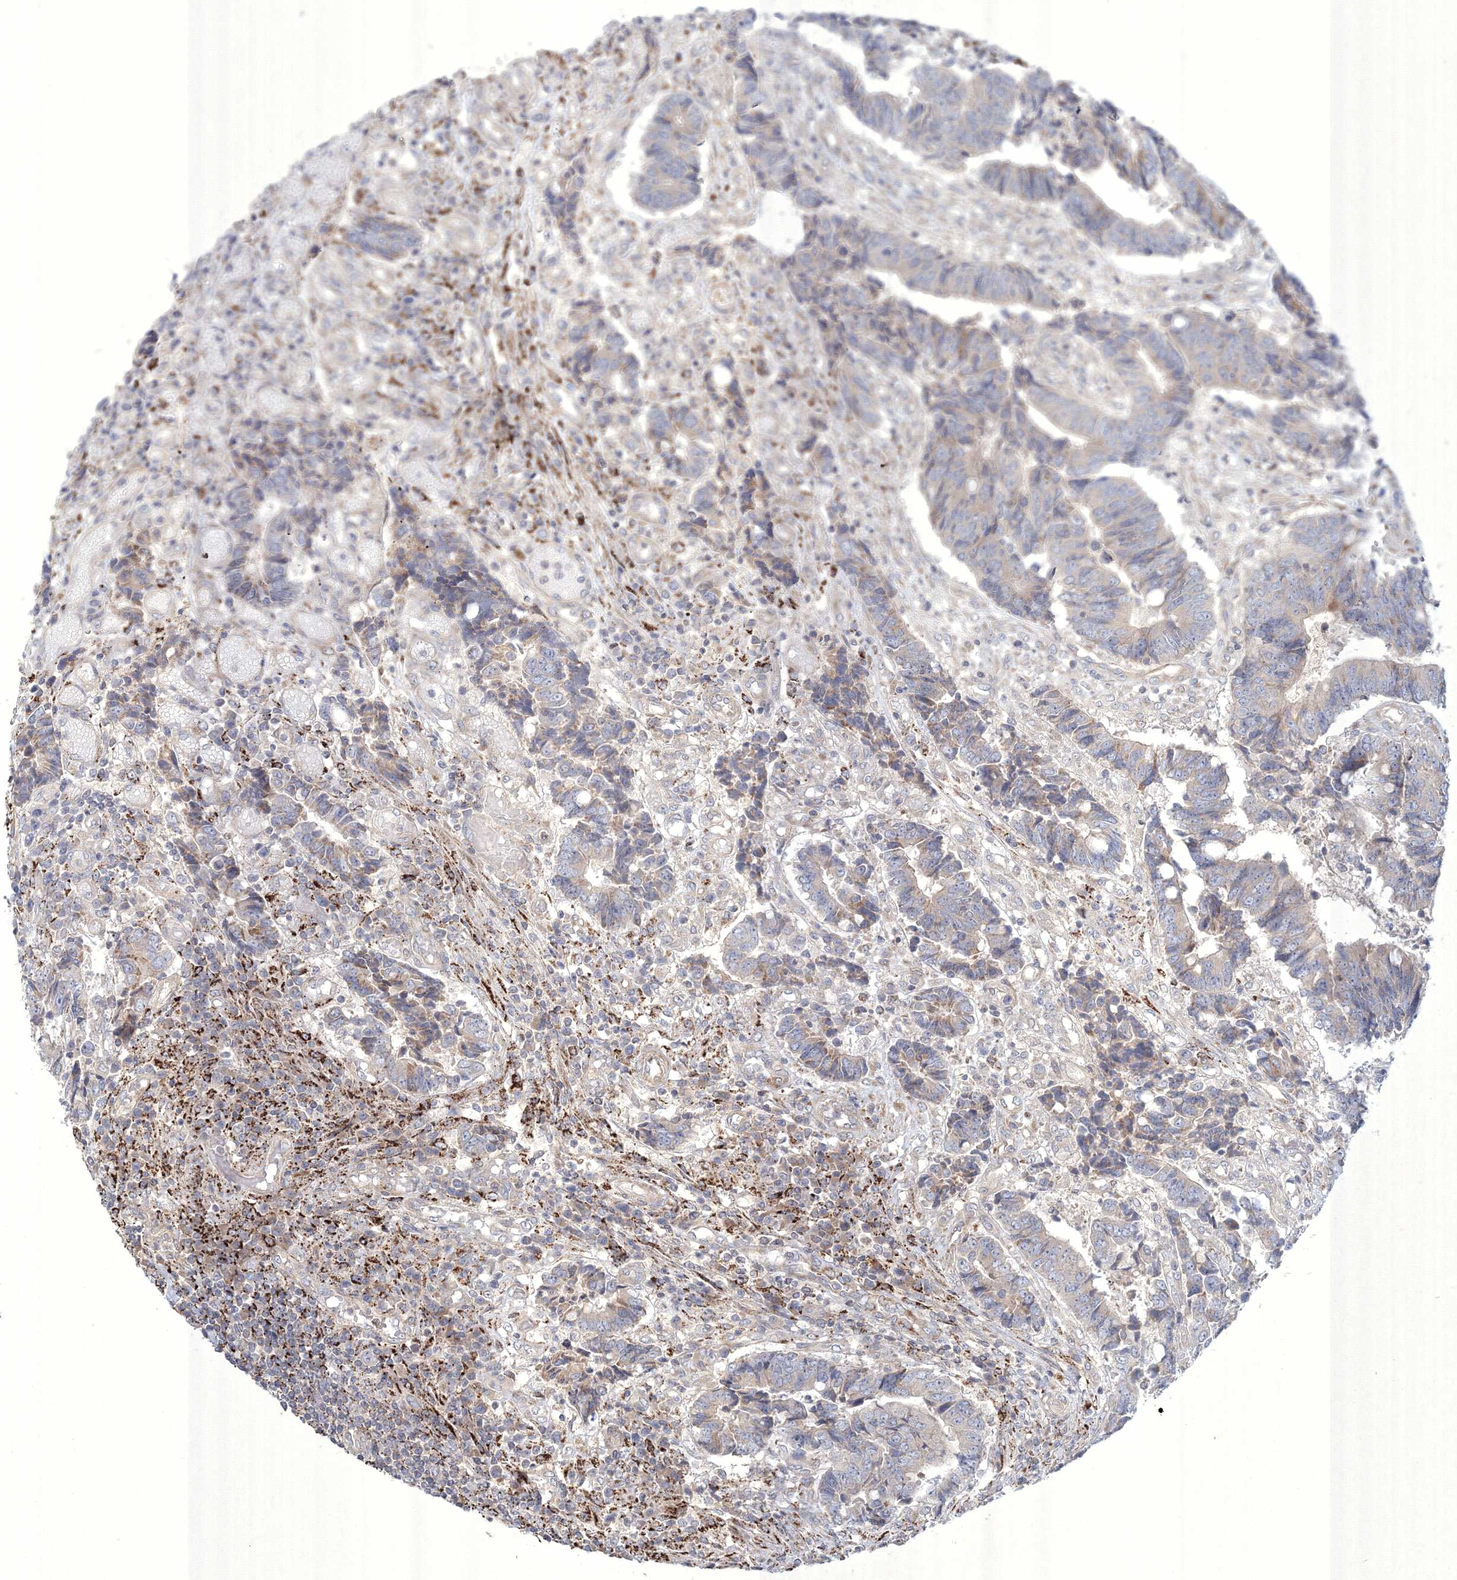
{"staining": {"intensity": "weak", "quantity": "<25%", "location": "cytoplasmic/membranous"}, "tissue": "colorectal cancer", "cell_type": "Tumor cells", "image_type": "cancer", "snomed": [{"axis": "morphology", "description": "Adenocarcinoma, NOS"}, {"axis": "topography", "description": "Rectum"}], "caption": "Photomicrograph shows no significant protein expression in tumor cells of colorectal cancer.", "gene": "WDR49", "patient": {"sex": "male", "age": 84}}